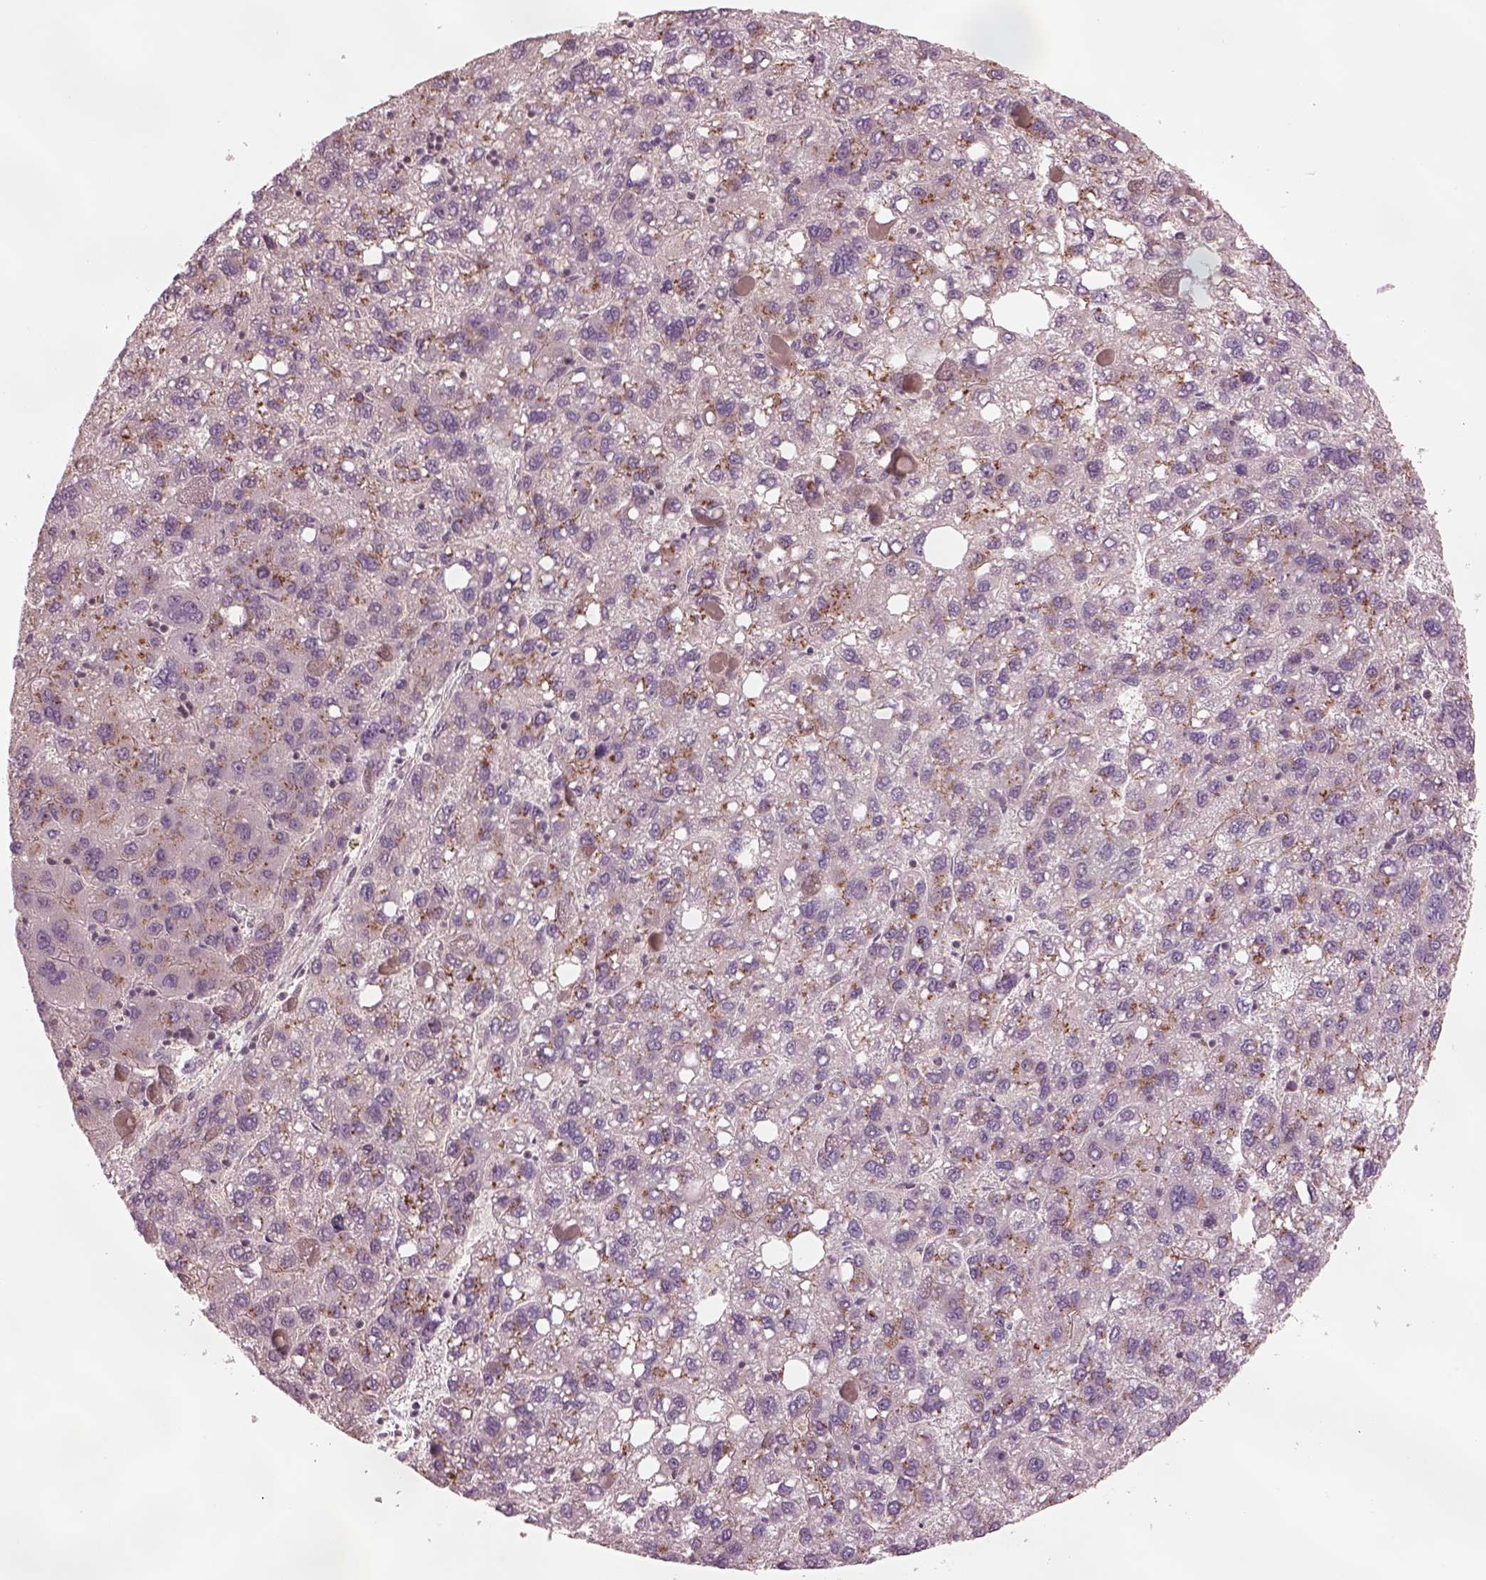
{"staining": {"intensity": "moderate", "quantity": ">75%", "location": "cytoplasmic/membranous"}, "tissue": "liver cancer", "cell_type": "Tumor cells", "image_type": "cancer", "snomed": [{"axis": "morphology", "description": "Carcinoma, Hepatocellular, NOS"}, {"axis": "topography", "description": "Liver"}], "caption": "Immunohistochemistry (IHC) (DAB) staining of human liver cancer exhibits moderate cytoplasmic/membranous protein staining in approximately >75% of tumor cells. Using DAB (3,3'-diaminobenzidine) (brown) and hematoxylin (blue) stains, captured at high magnification using brightfield microscopy.", "gene": "SDCBP2", "patient": {"sex": "female", "age": 82}}